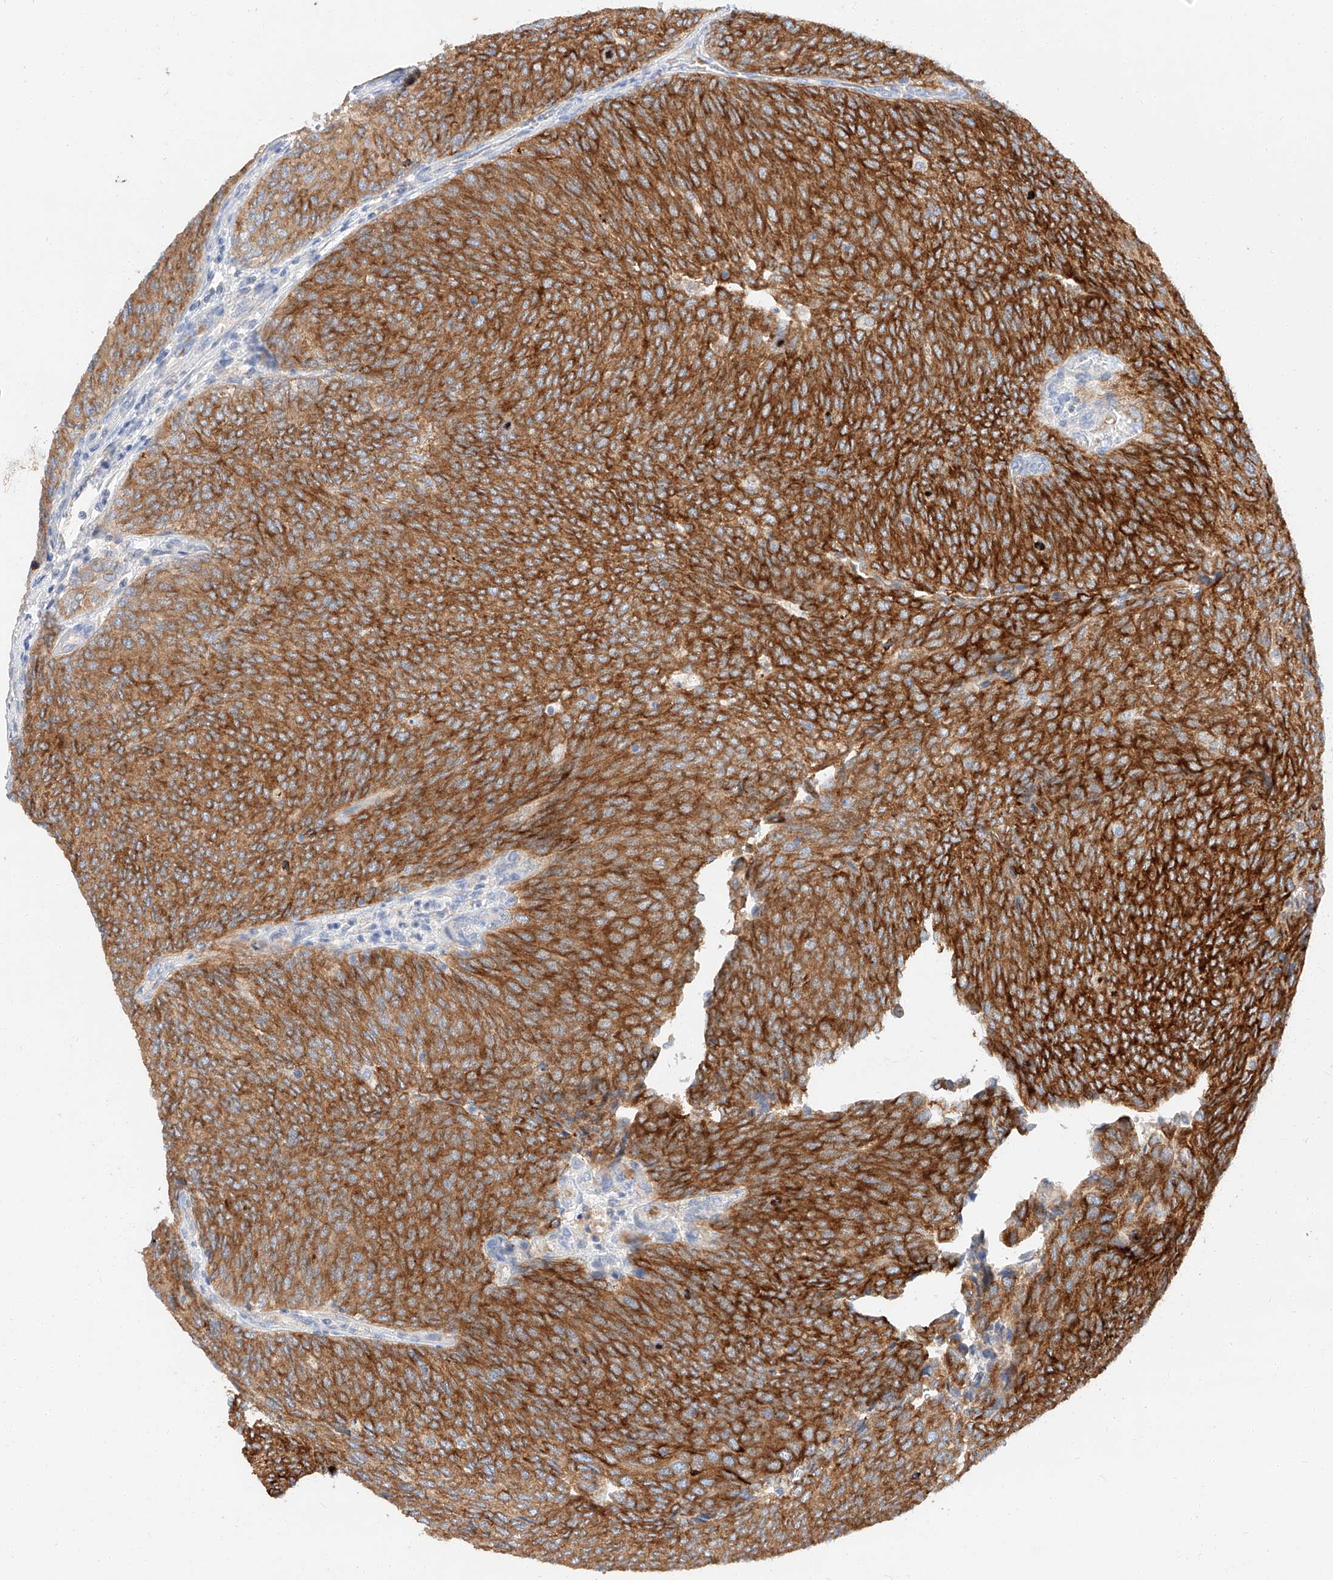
{"staining": {"intensity": "strong", "quantity": ">75%", "location": "cytoplasmic/membranous"}, "tissue": "urothelial cancer", "cell_type": "Tumor cells", "image_type": "cancer", "snomed": [{"axis": "morphology", "description": "Urothelial carcinoma, Low grade"}, {"axis": "topography", "description": "Urinary bladder"}], "caption": "This image shows immunohistochemistry (IHC) staining of human urothelial carcinoma (low-grade), with high strong cytoplasmic/membranous positivity in approximately >75% of tumor cells.", "gene": "MAP7", "patient": {"sex": "female", "age": 79}}